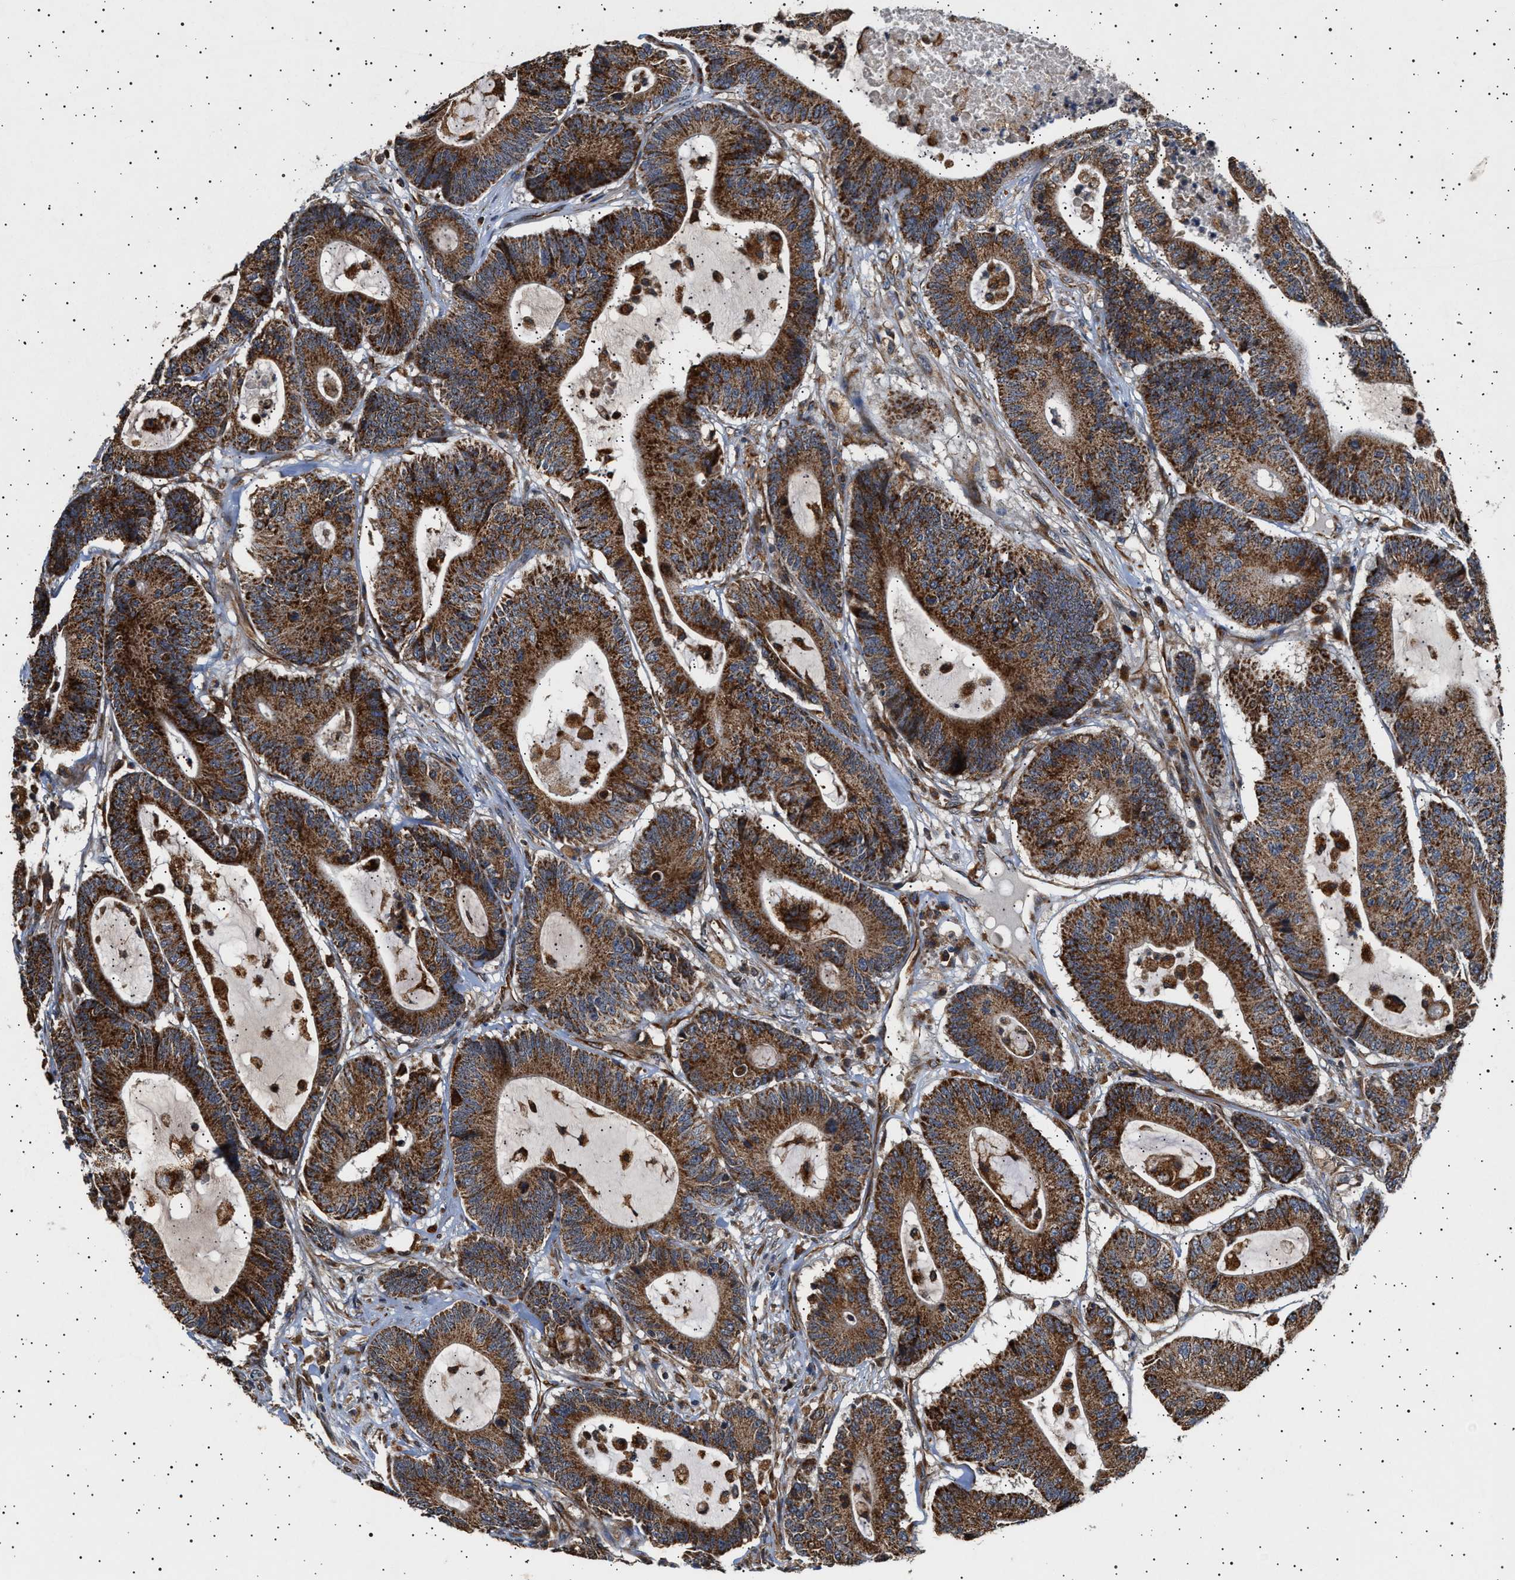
{"staining": {"intensity": "moderate", "quantity": ">75%", "location": "cytoplasmic/membranous"}, "tissue": "colorectal cancer", "cell_type": "Tumor cells", "image_type": "cancer", "snomed": [{"axis": "morphology", "description": "Adenocarcinoma, NOS"}, {"axis": "topography", "description": "Colon"}], "caption": "Immunohistochemistry (IHC) histopathology image of neoplastic tissue: human colorectal cancer (adenocarcinoma) stained using IHC shows medium levels of moderate protein expression localized specifically in the cytoplasmic/membranous of tumor cells, appearing as a cytoplasmic/membranous brown color.", "gene": "TRUB2", "patient": {"sex": "female", "age": 84}}